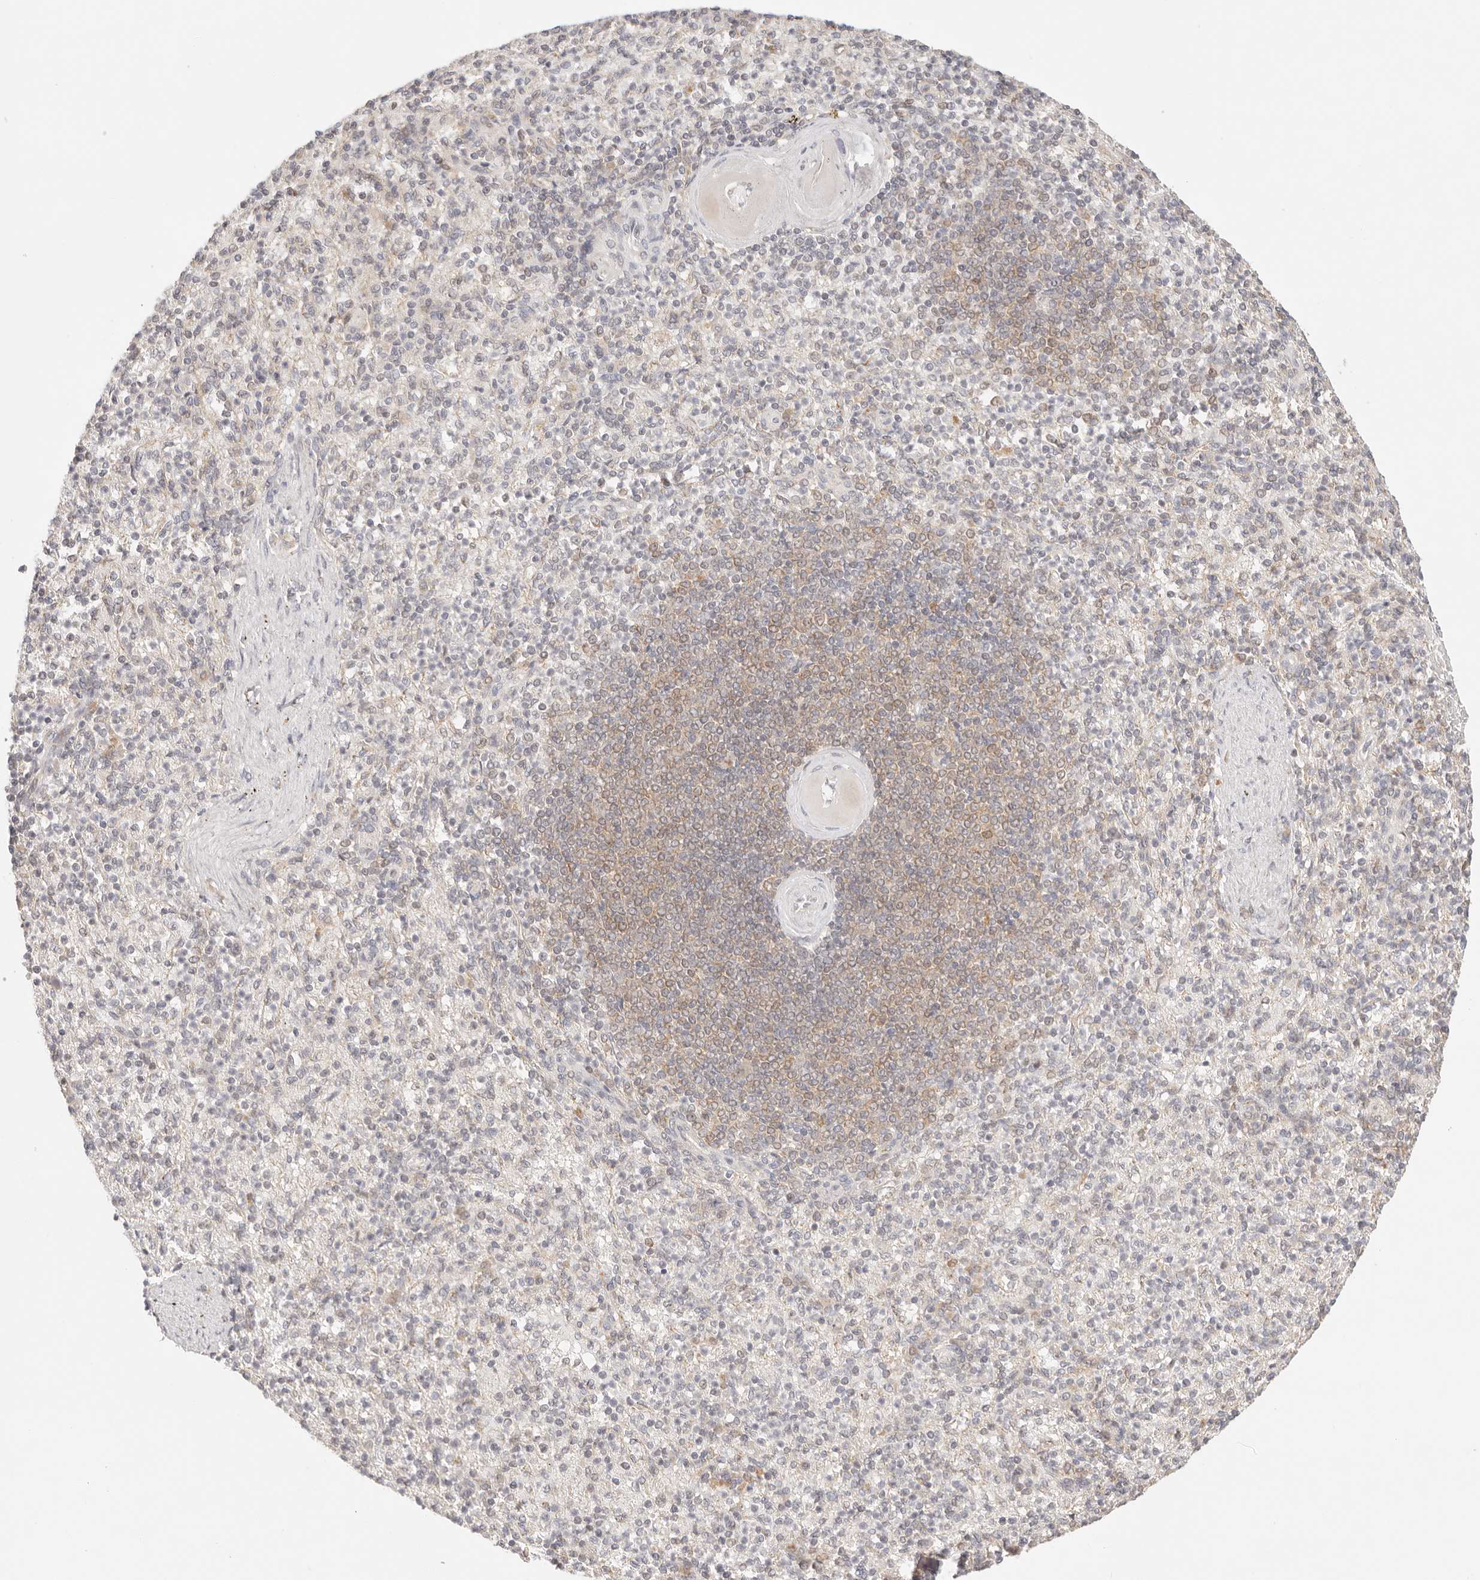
{"staining": {"intensity": "weak", "quantity": "<25%", "location": "cytoplasmic/membranous"}, "tissue": "spleen", "cell_type": "Cells in red pulp", "image_type": "normal", "snomed": [{"axis": "morphology", "description": "Normal tissue, NOS"}, {"axis": "topography", "description": "Spleen"}], "caption": "DAB immunohistochemical staining of normal spleen demonstrates no significant staining in cells in red pulp.", "gene": "COA6", "patient": {"sex": "female", "age": 74}}